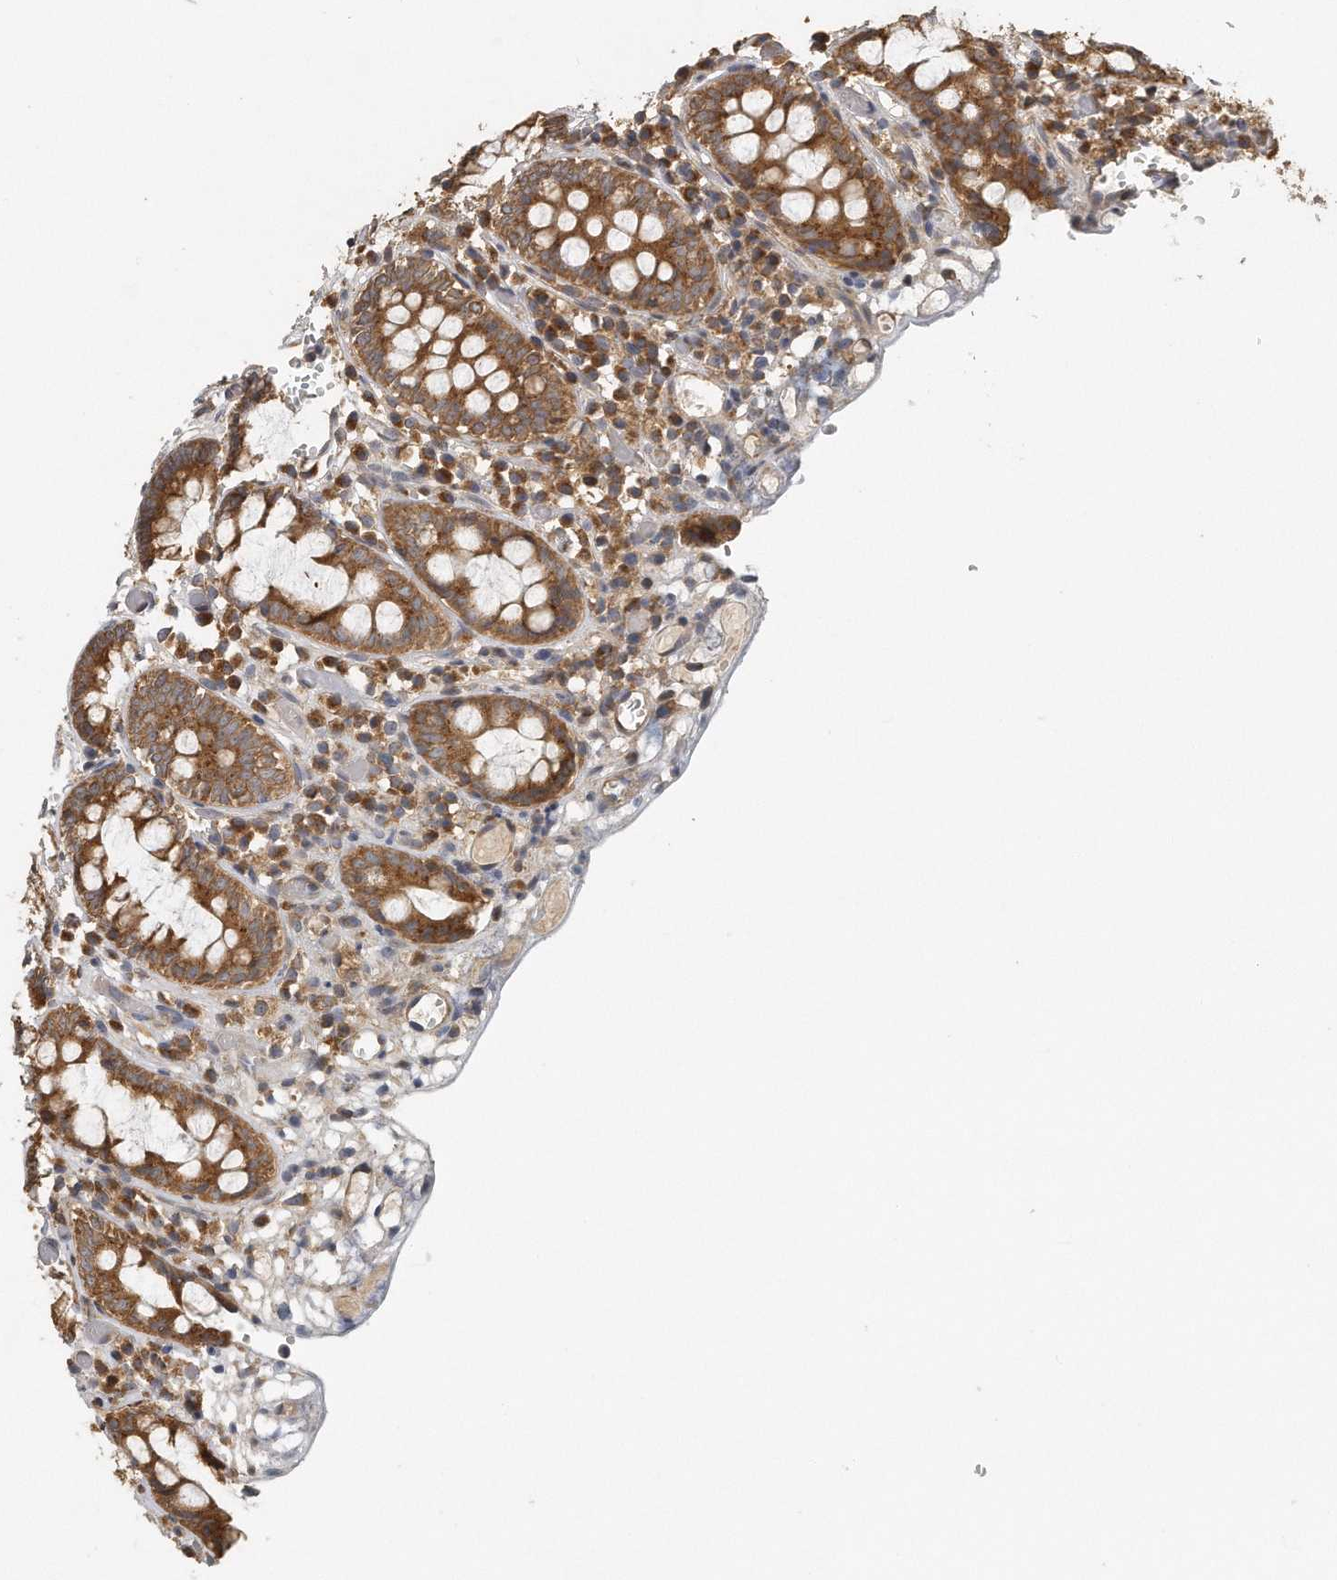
{"staining": {"intensity": "moderate", "quantity": ">75%", "location": "cytoplasmic/membranous"}, "tissue": "colon", "cell_type": "Endothelial cells", "image_type": "normal", "snomed": [{"axis": "morphology", "description": "Normal tissue, NOS"}, {"axis": "topography", "description": "Colon"}], "caption": "Protein staining by IHC displays moderate cytoplasmic/membranous positivity in approximately >75% of endothelial cells in normal colon. (brown staining indicates protein expression, while blue staining denotes nuclei).", "gene": "EIF3I", "patient": {"sex": "male", "age": 14}}